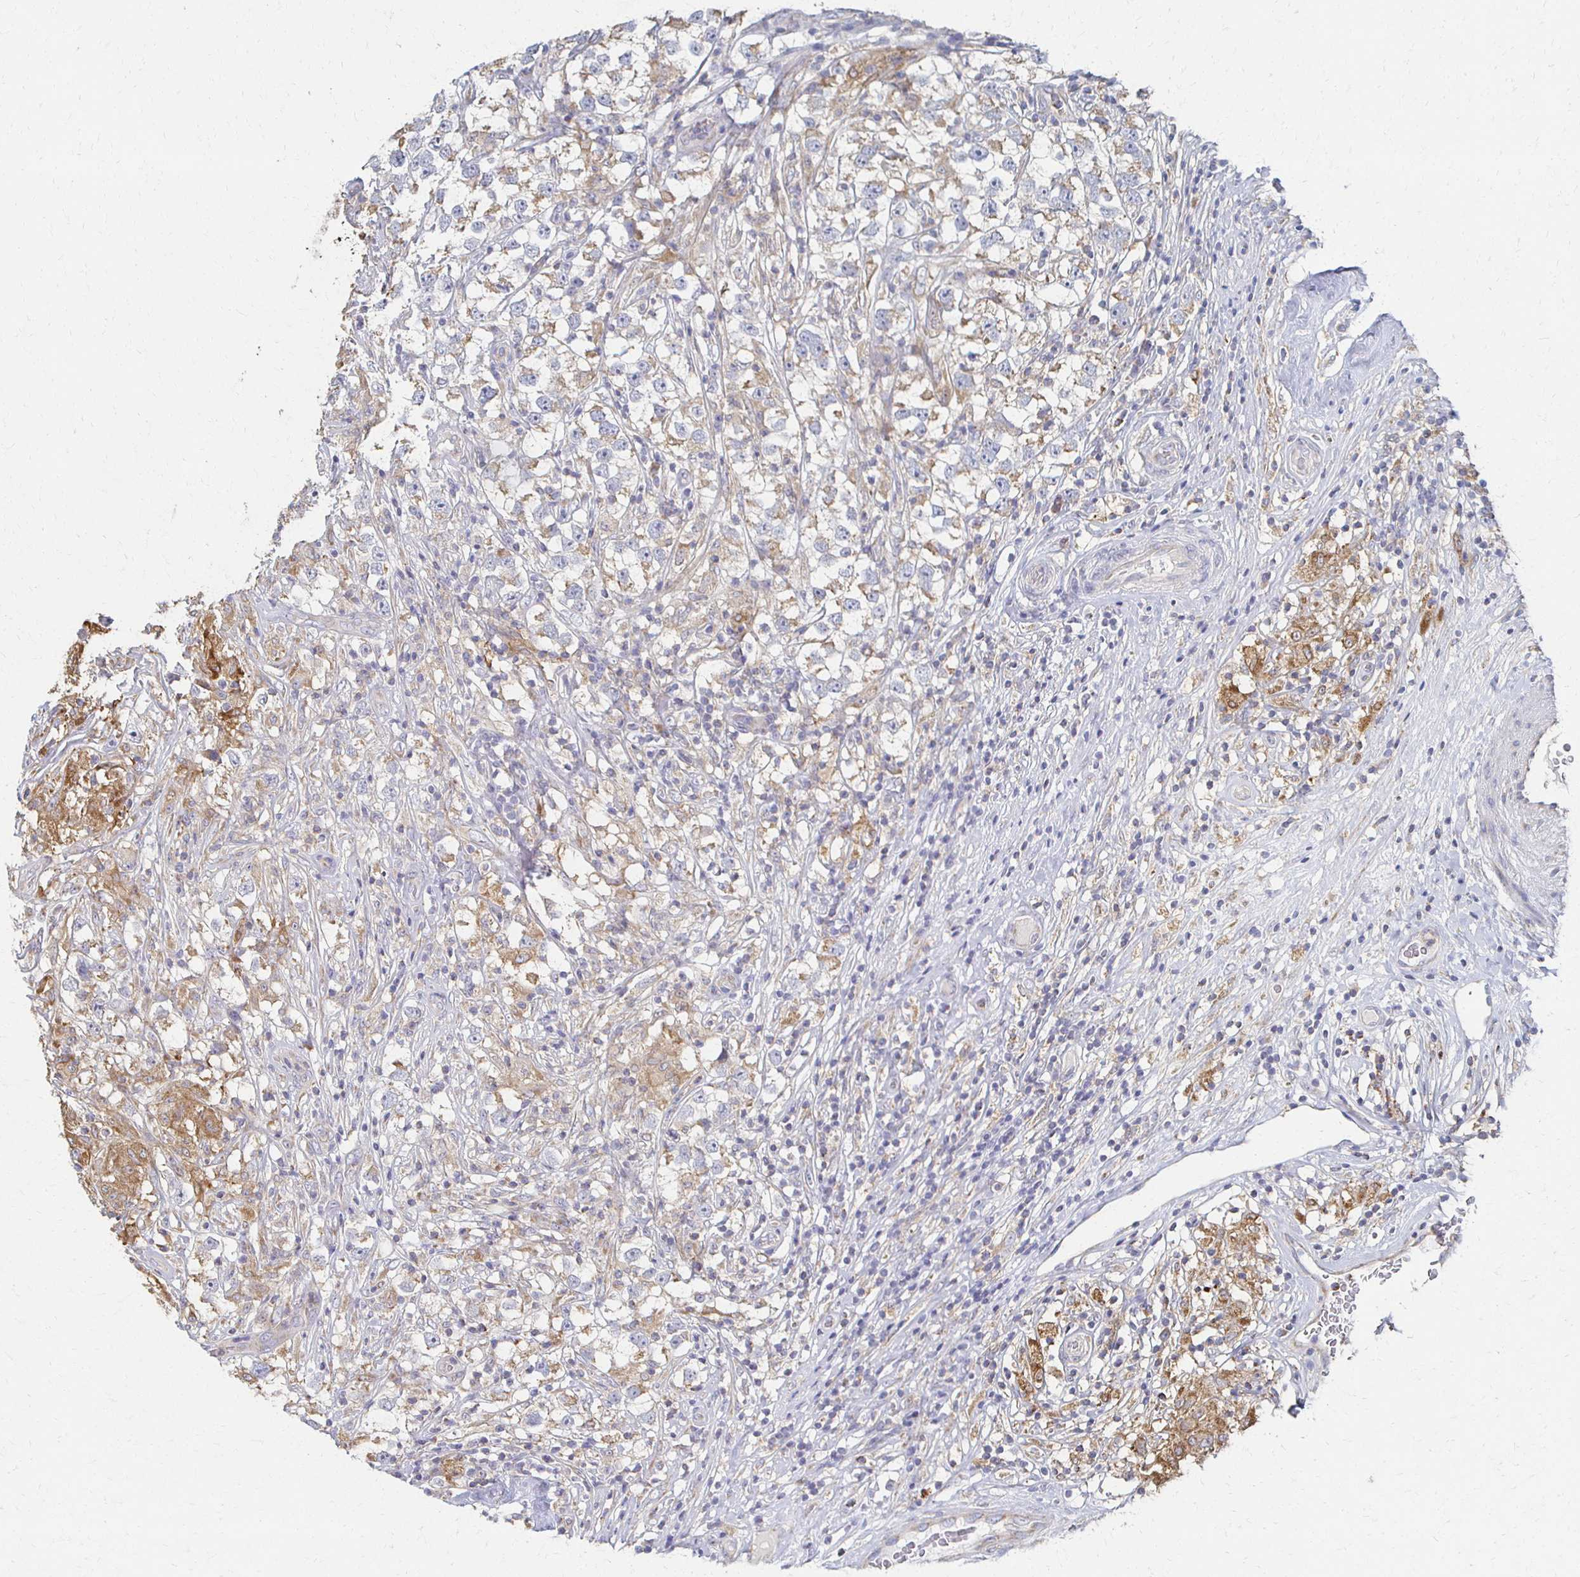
{"staining": {"intensity": "weak", "quantity": "25%-75%", "location": "cytoplasmic/membranous"}, "tissue": "testis cancer", "cell_type": "Tumor cells", "image_type": "cancer", "snomed": [{"axis": "morphology", "description": "Seminoma, NOS"}, {"axis": "topography", "description": "Testis"}], "caption": "This is a micrograph of immunohistochemistry (IHC) staining of testis cancer (seminoma), which shows weak expression in the cytoplasmic/membranous of tumor cells.", "gene": "CX3CR1", "patient": {"sex": "male", "age": 46}}